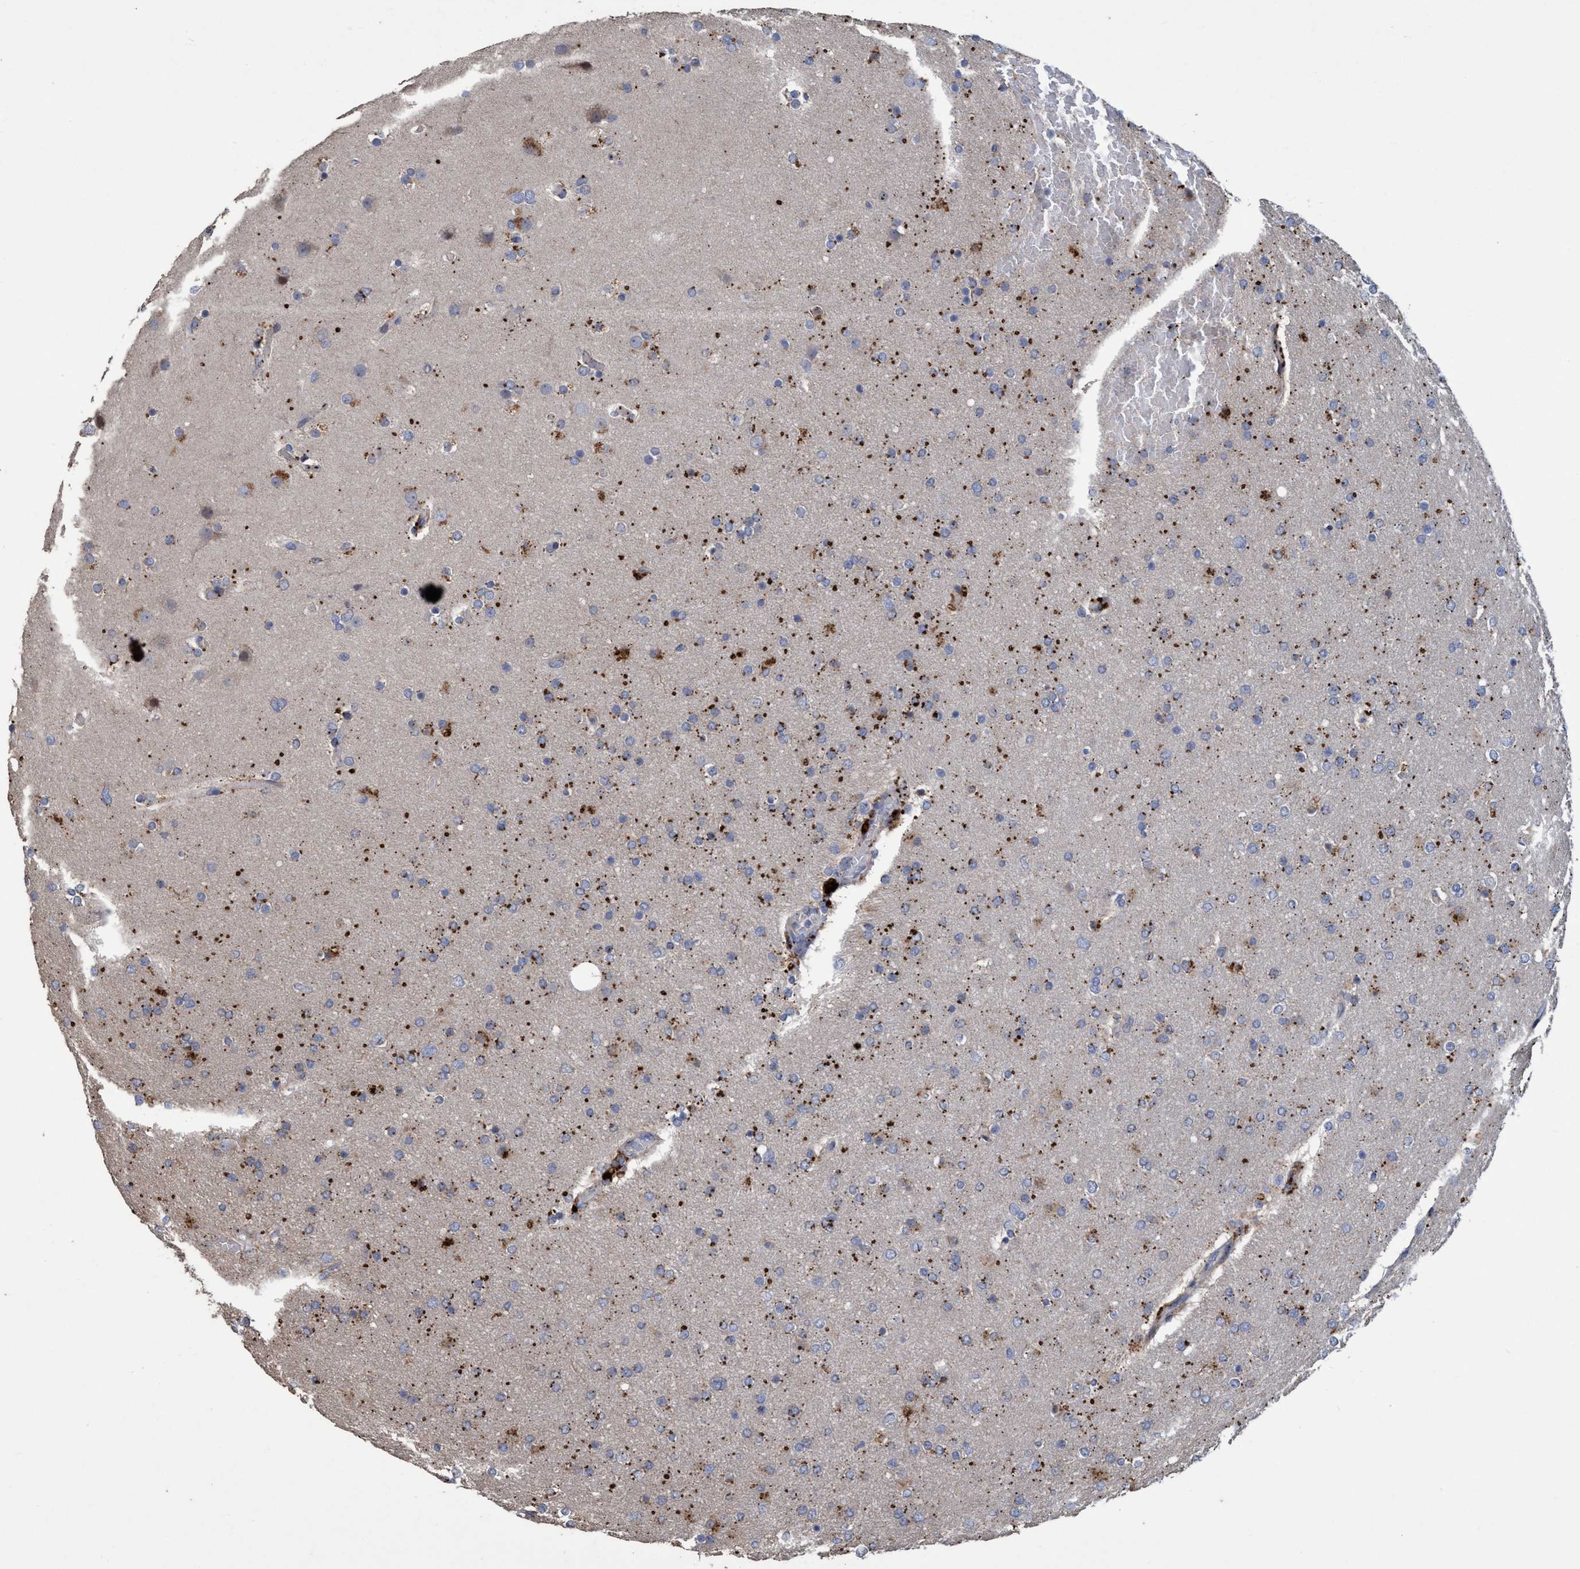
{"staining": {"intensity": "moderate", "quantity": "<25%", "location": "cytoplasmic/membranous"}, "tissue": "glioma", "cell_type": "Tumor cells", "image_type": "cancer", "snomed": [{"axis": "morphology", "description": "Glioma, malignant, High grade"}, {"axis": "topography", "description": "Cerebral cortex"}], "caption": "About <25% of tumor cells in human malignant glioma (high-grade) reveal moderate cytoplasmic/membranous protein staining as visualized by brown immunohistochemical staining.", "gene": "BBS9", "patient": {"sex": "female", "age": 36}}